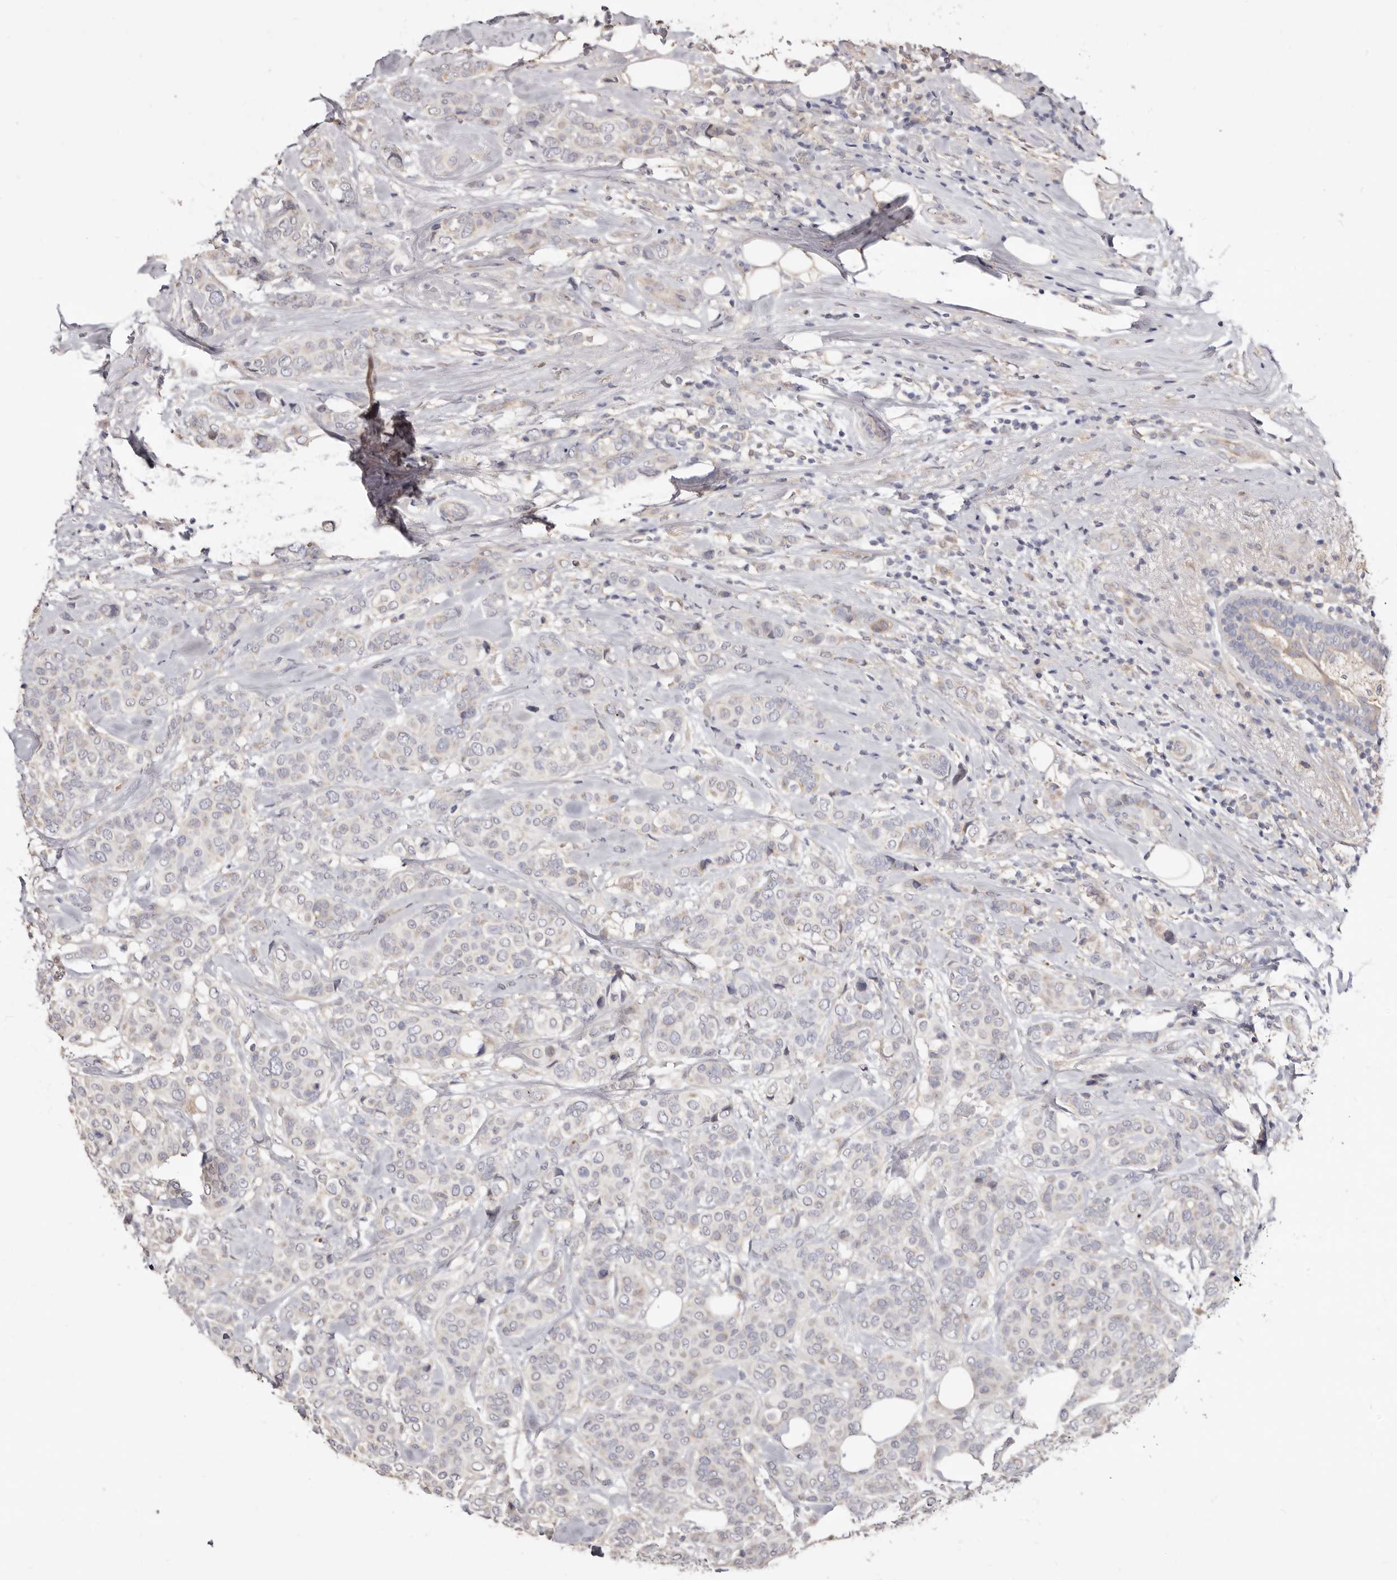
{"staining": {"intensity": "negative", "quantity": "none", "location": "none"}, "tissue": "breast cancer", "cell_type": "Tumor cells", "image_type": "cancer", "snomed": [{"axis": "morphology", "description": "Lobular carcinoma"}, {"axis": "topography", "description": "Breast"}], "caption": "Lobular carcinoma (breast) was stained to show a protein in brown. There is no significant positivity in tumor cells.", "gene": "LRRC25", "patient": {"sex": "female", "age": 51}}